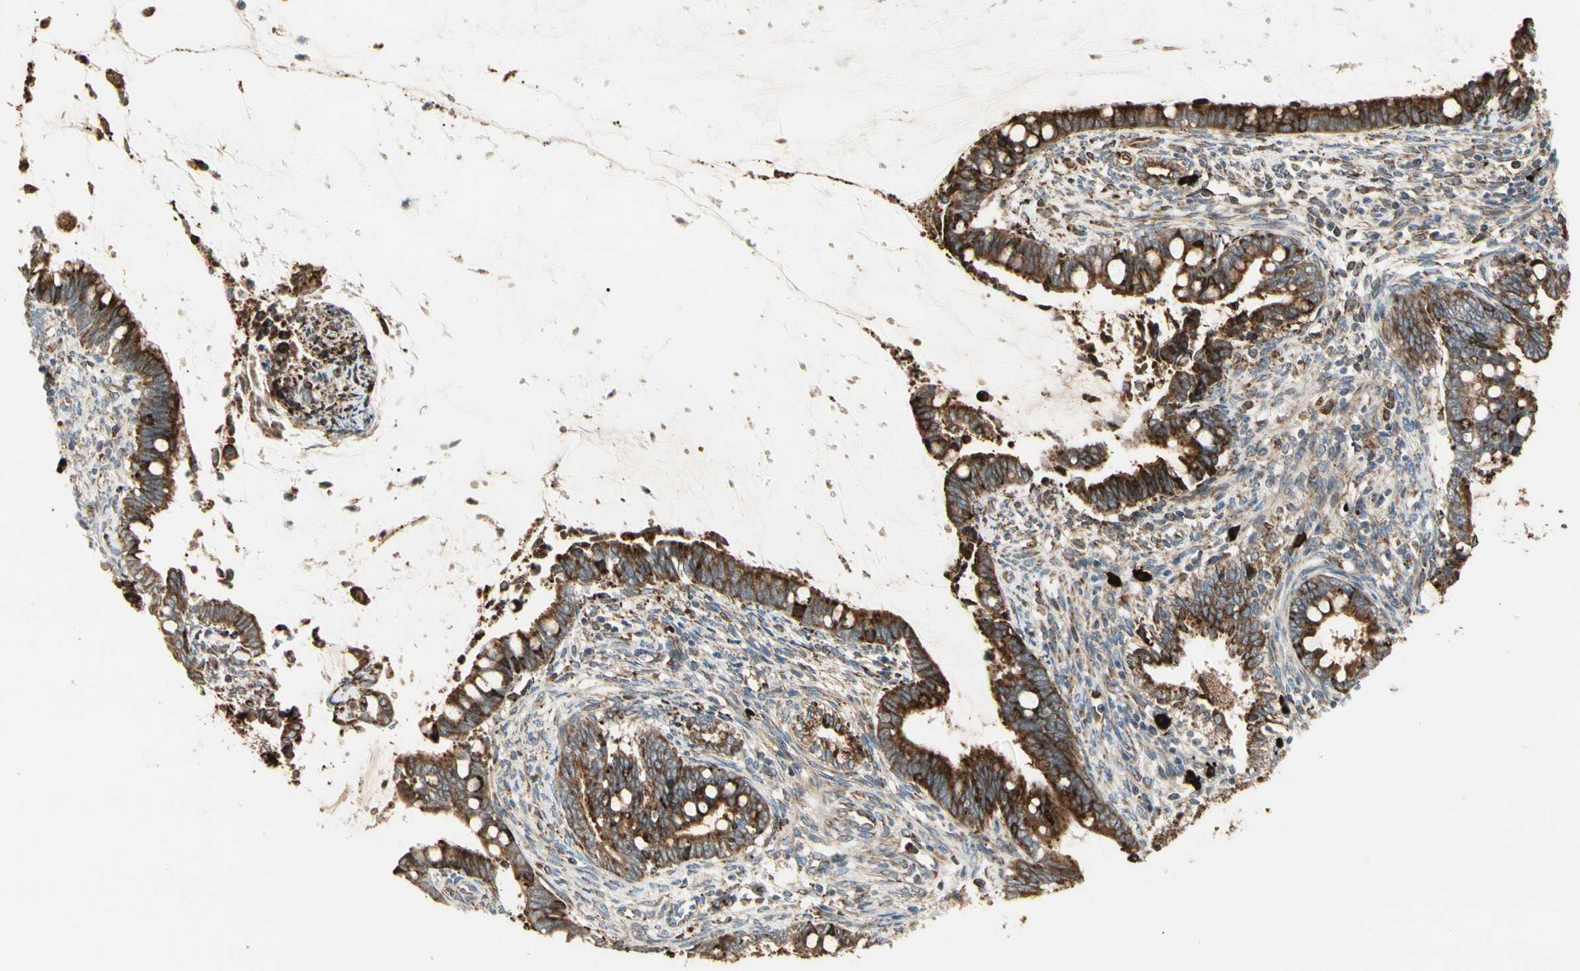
{"staining": {"intensity": "strong", "quantity": ">75%", "location": "cytoplasmic/membranous"}, "tissue": "cervical cancer", "cell_type": "Tumor cells", "image_type": "cancer", "snomed": [{"axis": "morphology", "description": "Adenocarcinoma, NOS"}, {"axis": "topography", "description": "Cervix"}], "caption": "Adenocarcinoma (cervical) stained with a brown dye displays strong cytoplasmic/membranous positive staining in about >75% of tumor cells.", "gene": "HSP90B1", "patient": {"sex": "female", "age": 44}}